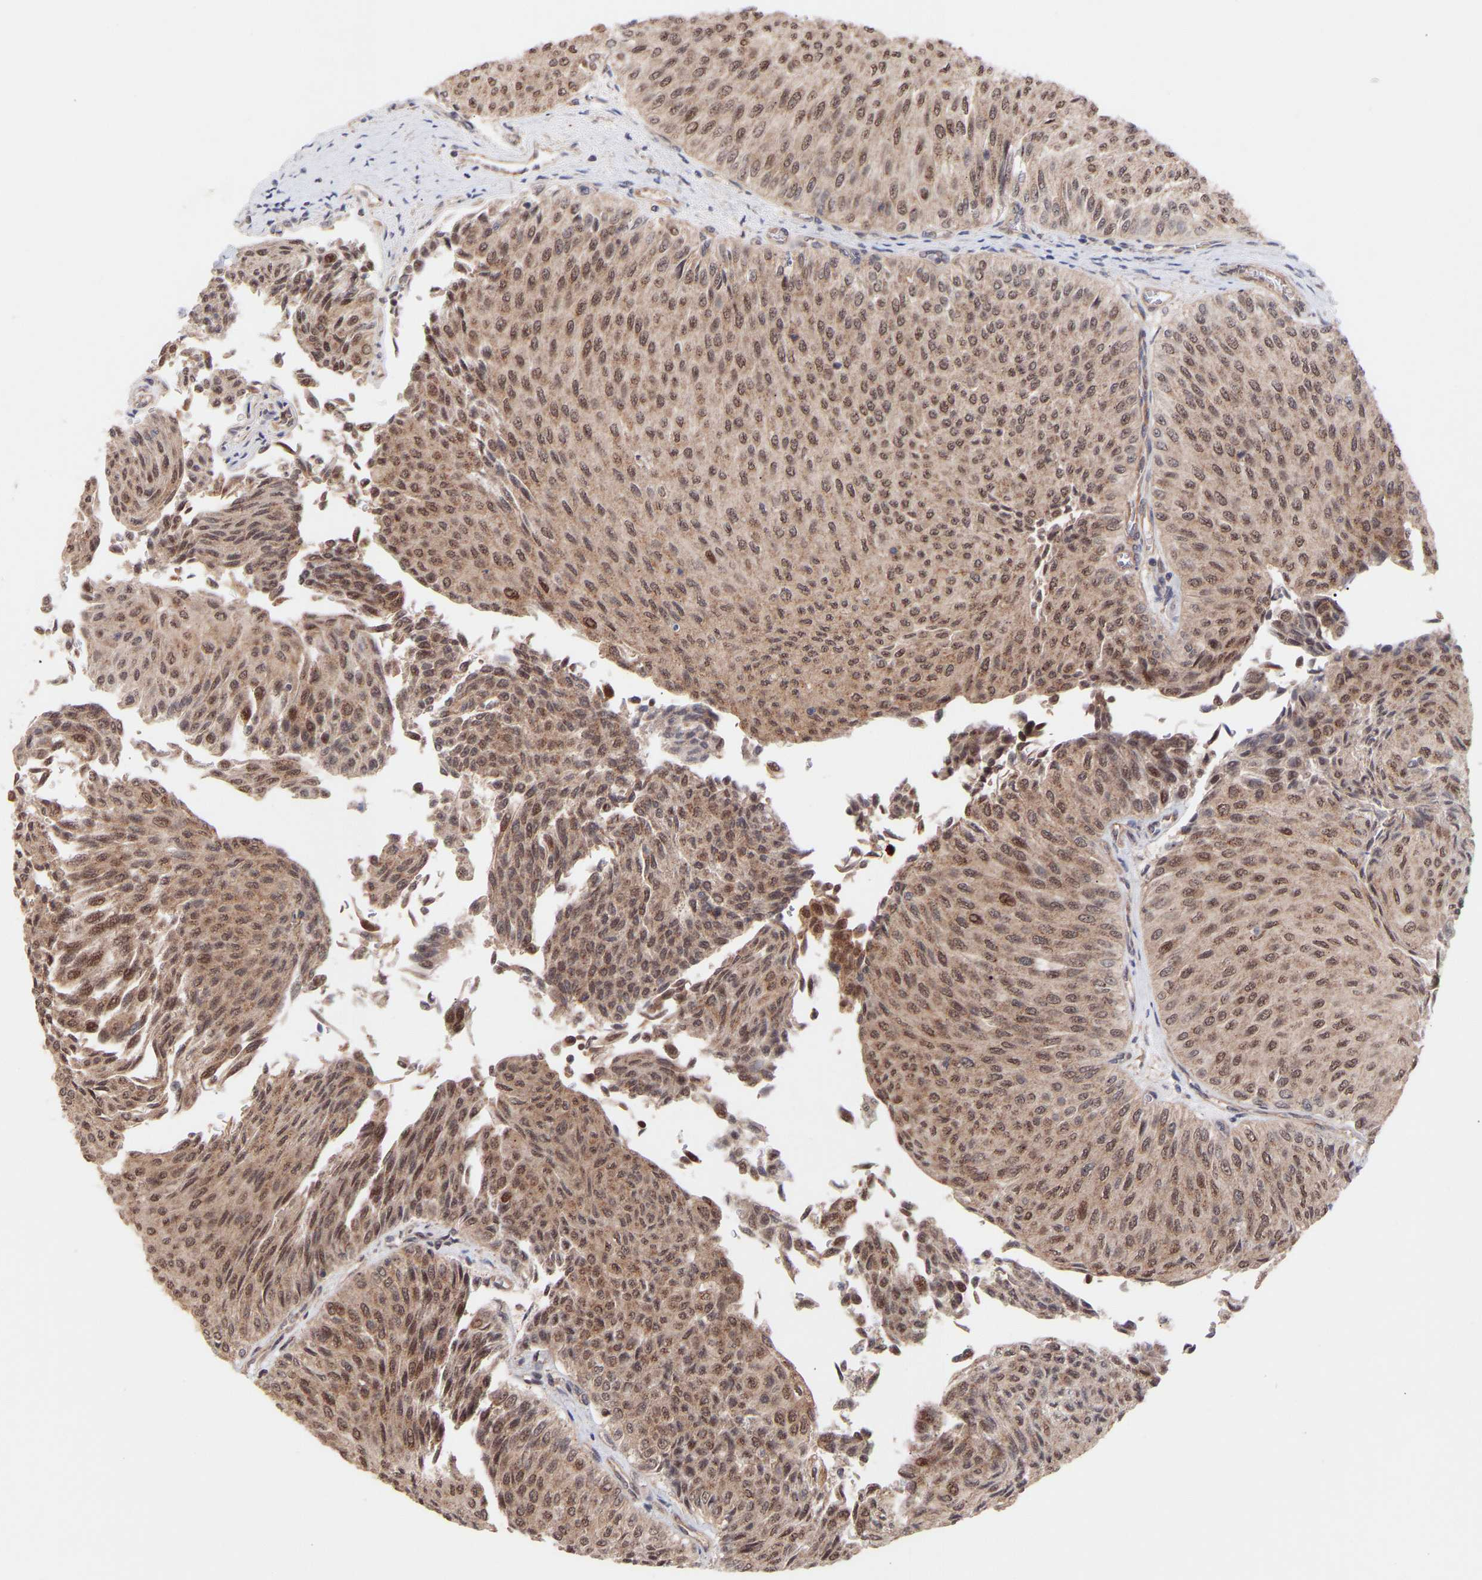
{"staining": {"intensity": "moderate", "quantity": ">75%", "location": "cytoplasmic/membranous,nuclear"}, "tissue": "urothelial cancer", "cell_type": "Tumor cells", "image_type": "cancer", "snomed": [{"axis": "morphology", "description": "Urothelial carcinoma, Low grade"}, {"axis": "topography", "description": "Urinary bladder"}], "caption": "Immunohistochemical staining of human urothelial cancer displays medium levels of moderate cytoplasmic/membranous and nuclear protein expression in about >75% of tumor cells. The protein is stained brown, and the nuclei are stained in blue (DAB (3,3'-diaminobenzidine) IHC with brightfield microscopy, high magnification).", "gene": "PDLIM5", "patient": {"sex": "male", "age": 78}}